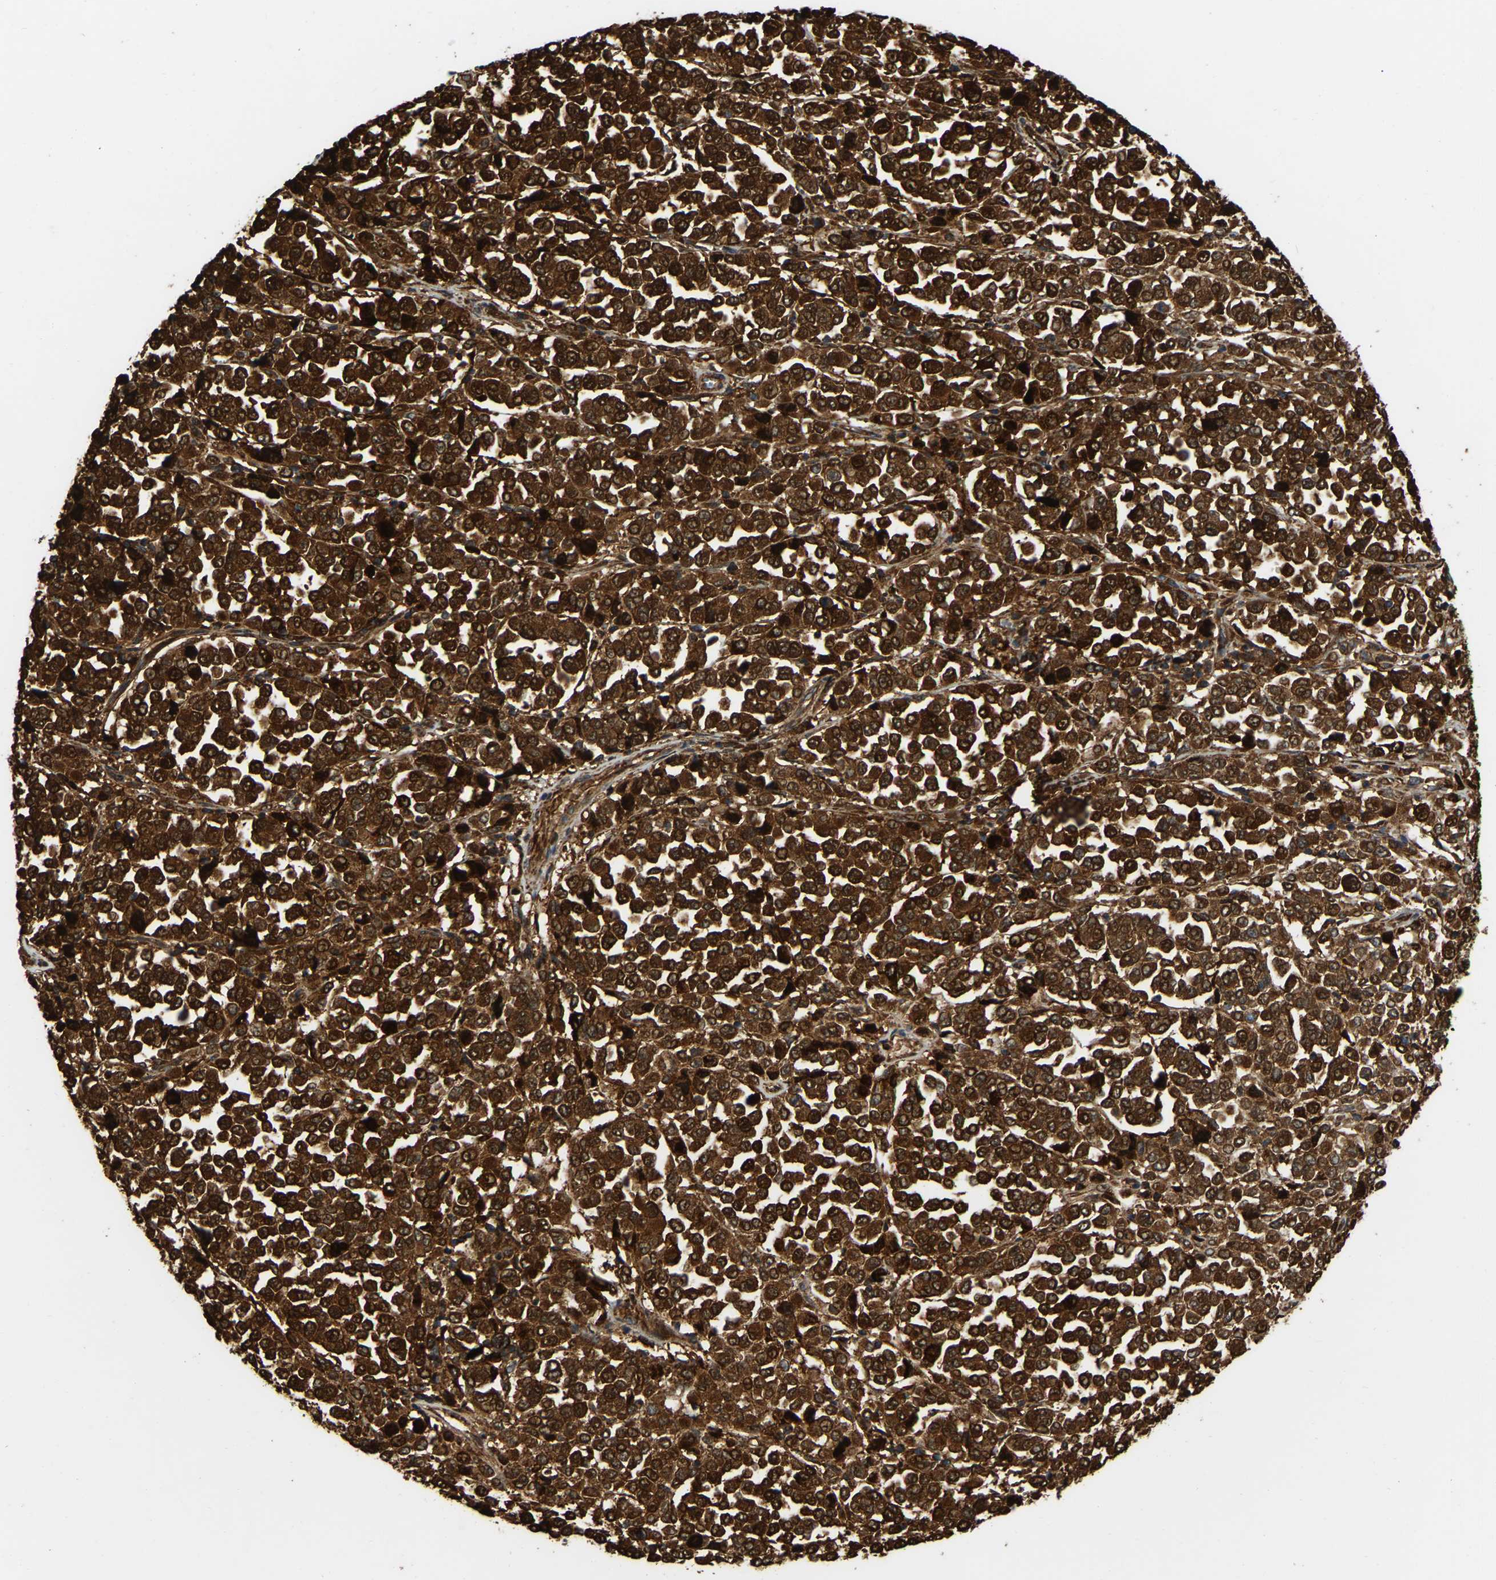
{"staining": {"intensity": "strong", "quantity": ">75%", "location": "cytoplasmic/membranous"}, "tissue": "melanoma", "cell_type": "Tumor cells", "image_type": "cancer", "snomed": [{"axis": "morphology", "description": "Malignant melanoma, Metastatic site"}, {"axis": "topography", "description": "Pancreas"}], "caption": "Malignant melanoma (metastatic site) stained with immunohistochemistry (IHC) shows strong cytoplasmic/membranous expression in about >75% of tumor cells. (DAB (3,3'-diaminobenzidine) IHC with brightfield microscopy, high magnification).", "gene": "SAMD9L", "patient": {"sex": "female", "age": 30}}